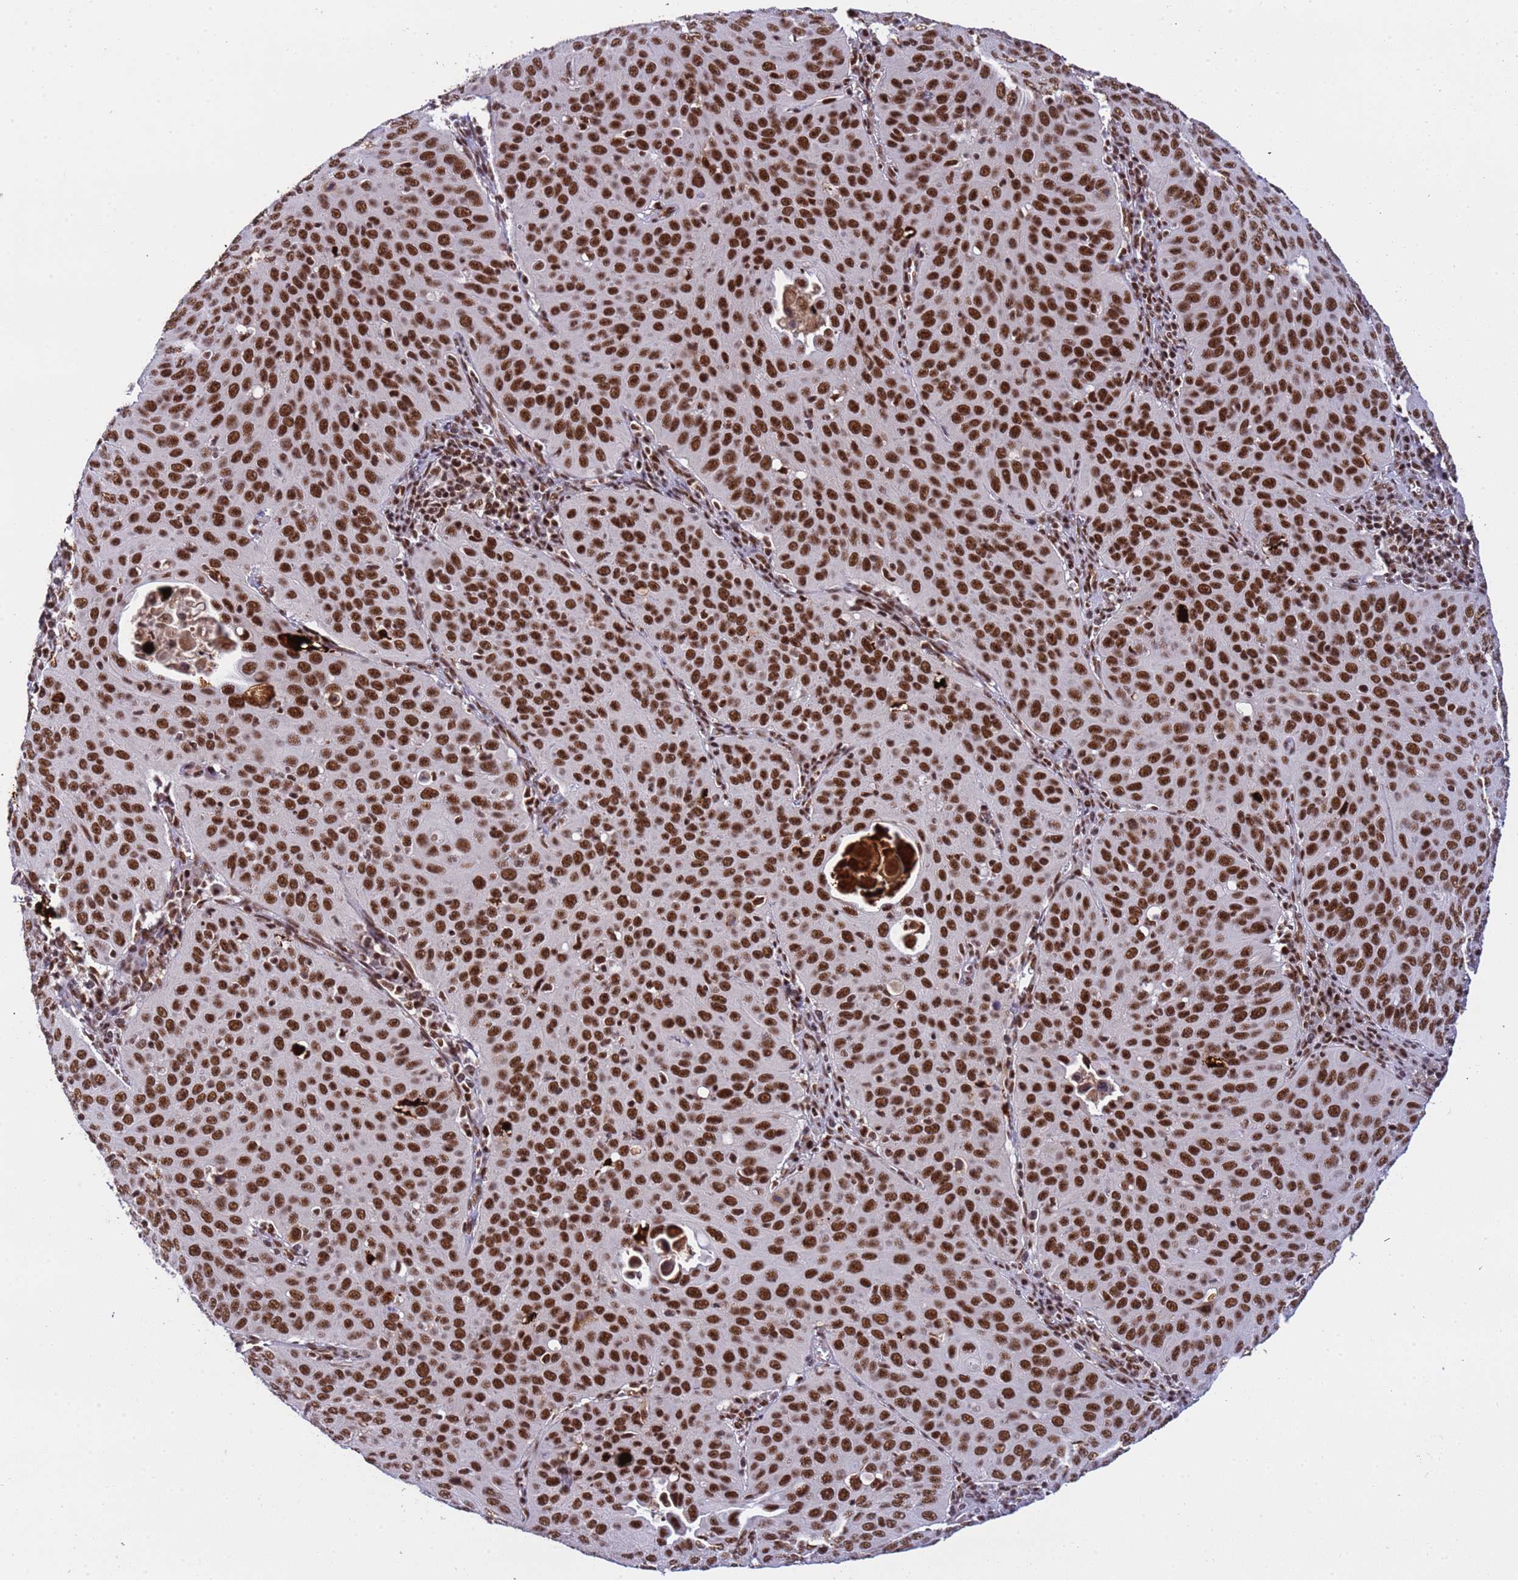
{"staining": {"intensity": "strong", "quantity": ">75%", "location": "nuclear"}, "tissue": "cervical cancer", "cell_type": "Tumor cells", "image_type": "cancer", "snomed": [{"axis": "morphology", "description": "Squamous cell carcinoma, NOS"}, {"axis": "topography", "description": "Cervix"}], "caption": "Strong nuclear staining is appreciated in approximately >75% of tumor cells in squamous cell carcinoma (cervical).", "gene": "SRRT", "patient": {"sex": "female", "age": 36}}